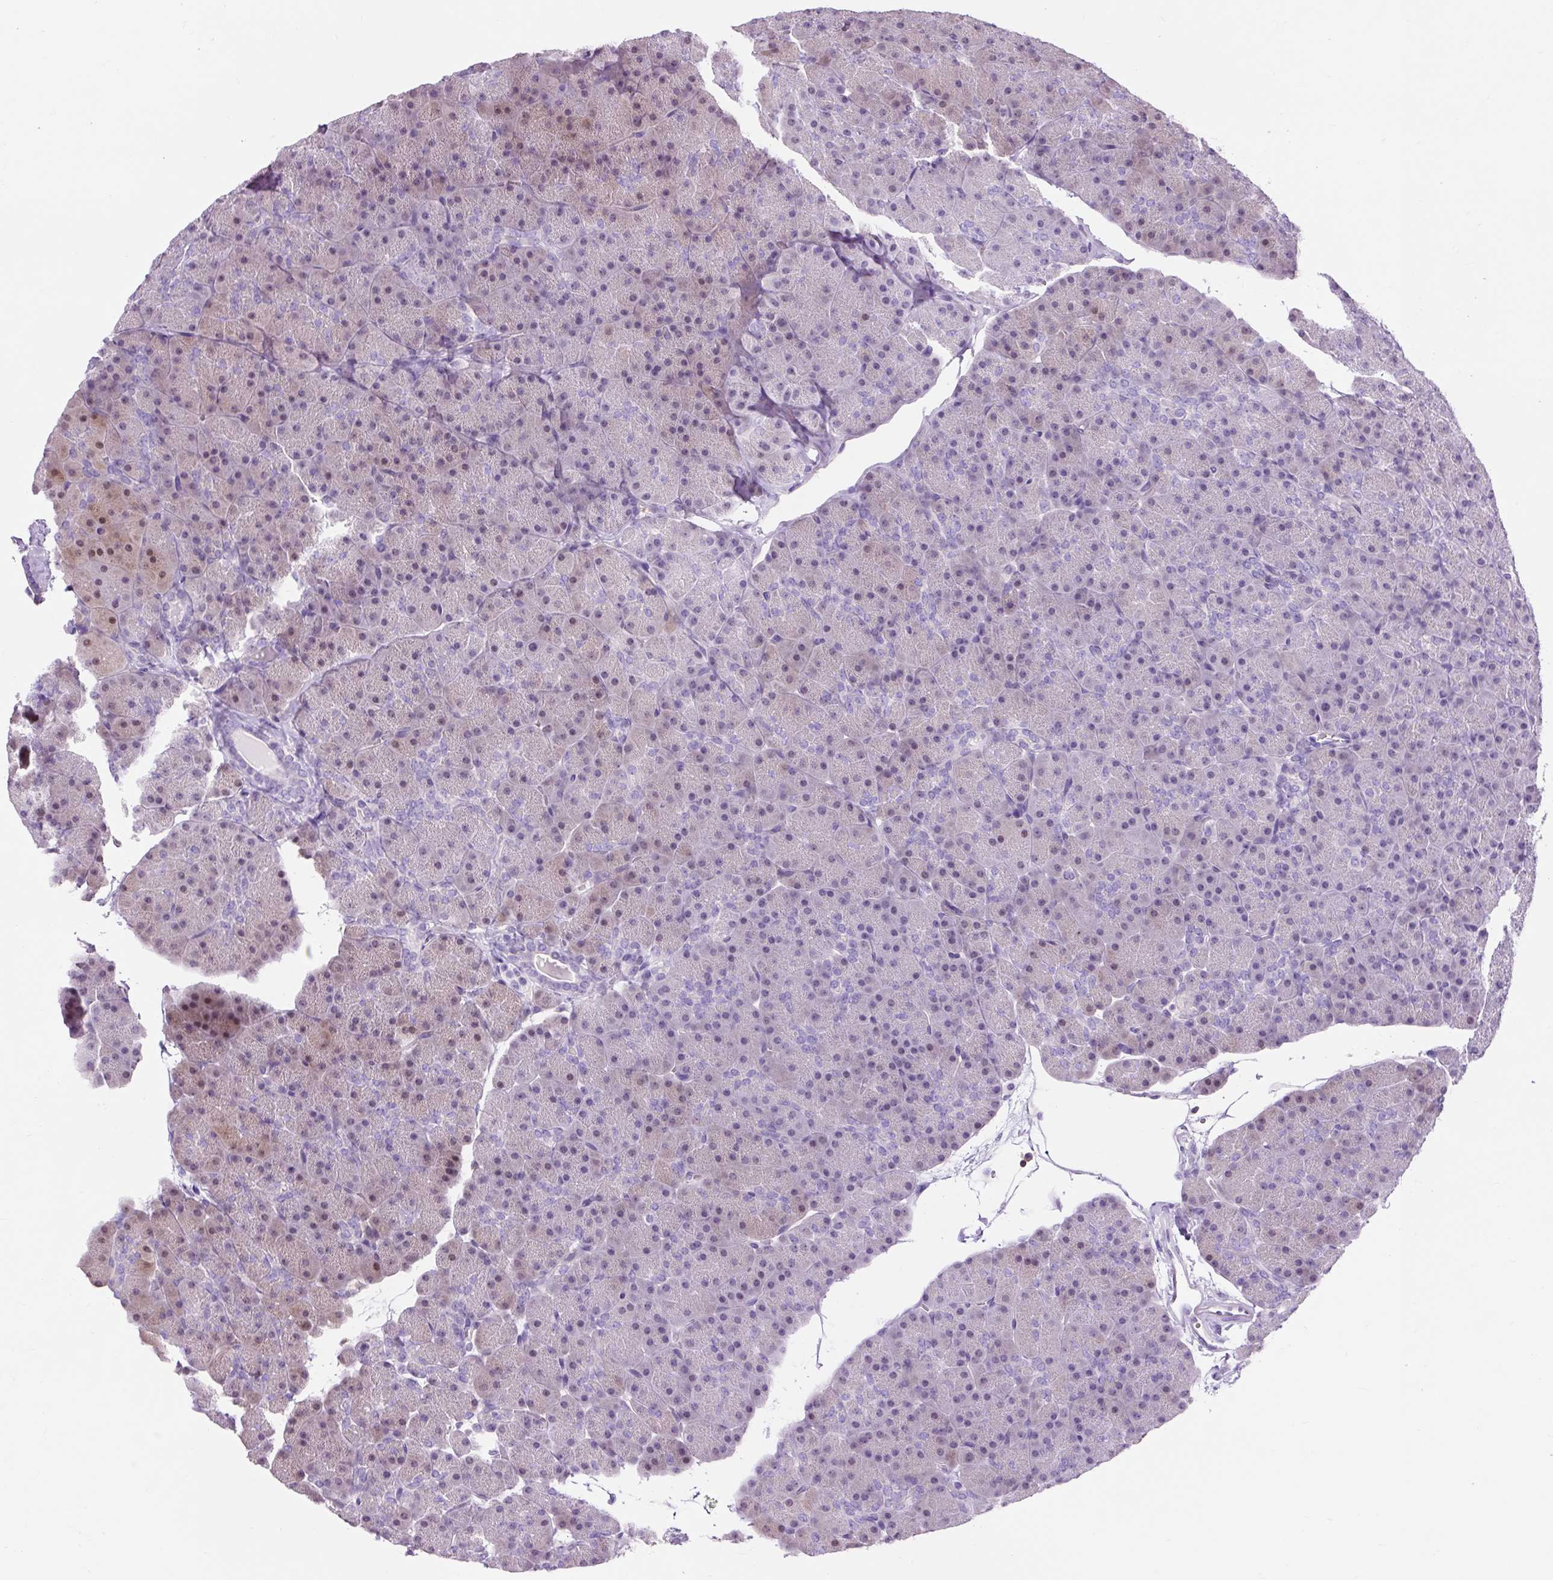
{"staining": {"intensity": "moderate", "quantity": "<25%", "location": "nuclear"}, "tissue": "pancreas", "cell_type": "Exocrine glandular cells", "image_type": "normal", "snomed": [{"axis": "morphology", "description": "Normal tissue, NOS"}, {"axis": "topography", "description": "Pancreas"}], "caption": "High-magnification brightfield microscopy of normal pancreas stained with DAB (brown) and counterstained with hematoxylin (blue). exocrine glandular cells exhibit moderate nuclear positivity is appreciated in about<25% of cells.", "gene": "OR10A7", "patient": {"sex": "male", "age": 36}}